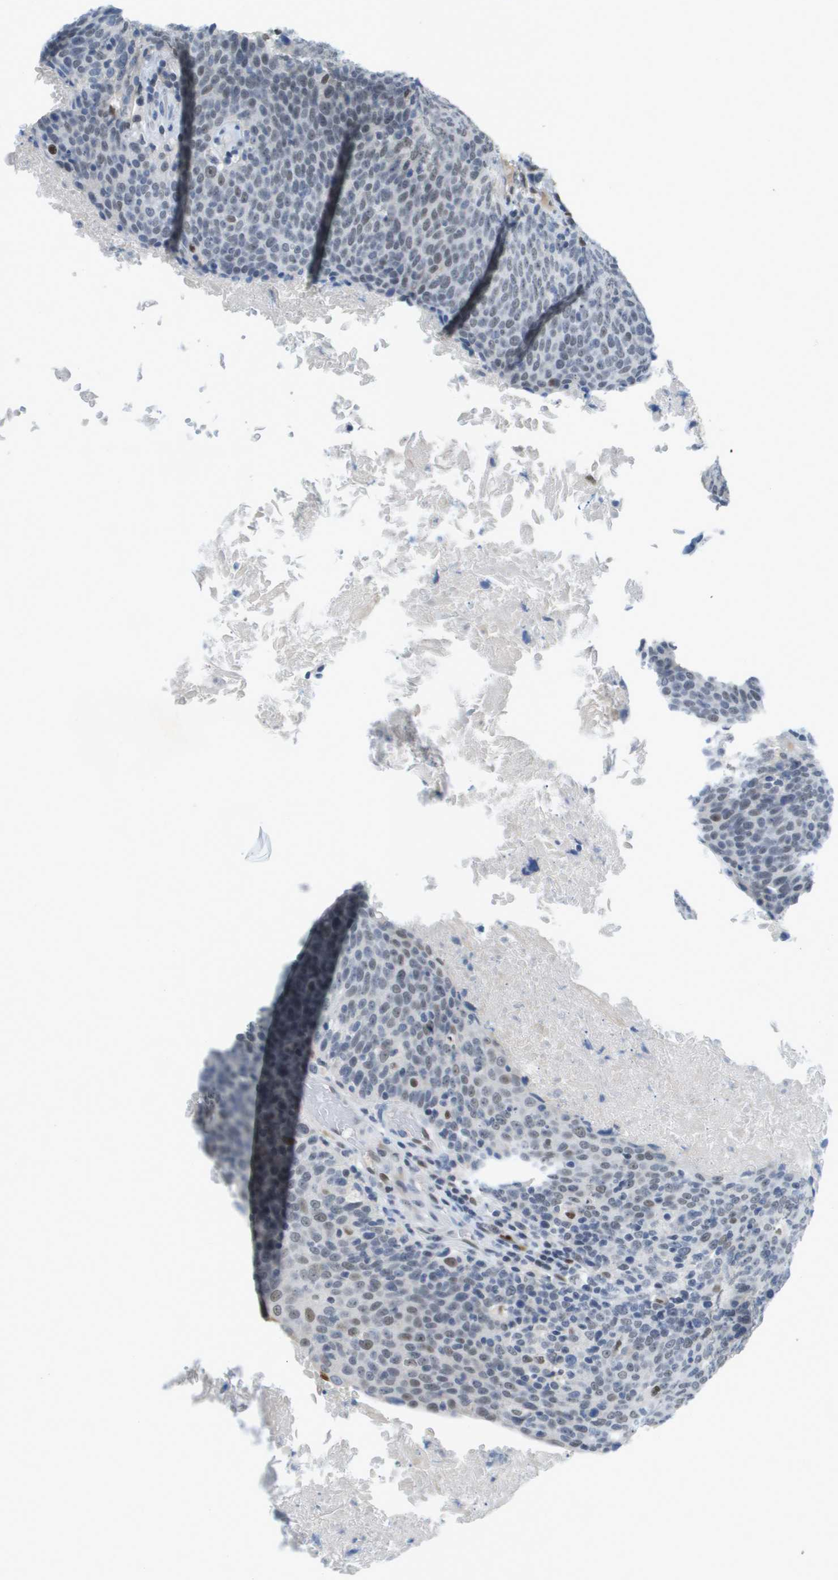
{"staining": {"intensity": "weak", "quantity": "<25%", "location": "nuclear"}, "tissue": "head and neck cancer", "cell_type": "Tumor cells", "image_type": "cancer", "snomed": [{"axis": "morphology", "description": "Squamous cell carcinoma, NOS"}, {"axis": "morphology", "description": "Squamous cell carcinoma, metastatic, NOS"}, {"axis": "topography", "description": "Lymph node"}, {"axis": "topography", "description": "Head-Neck"}], "caption": "Tumor cells show no significant expression in metastatic squamous cell carcinoma (head and neck). (DAB (3,3'-diaminobenzidine) immunohistochemistry, high magnification).", "gene": "TP53RK", "patient": {"sex": "male", "age": 62}}